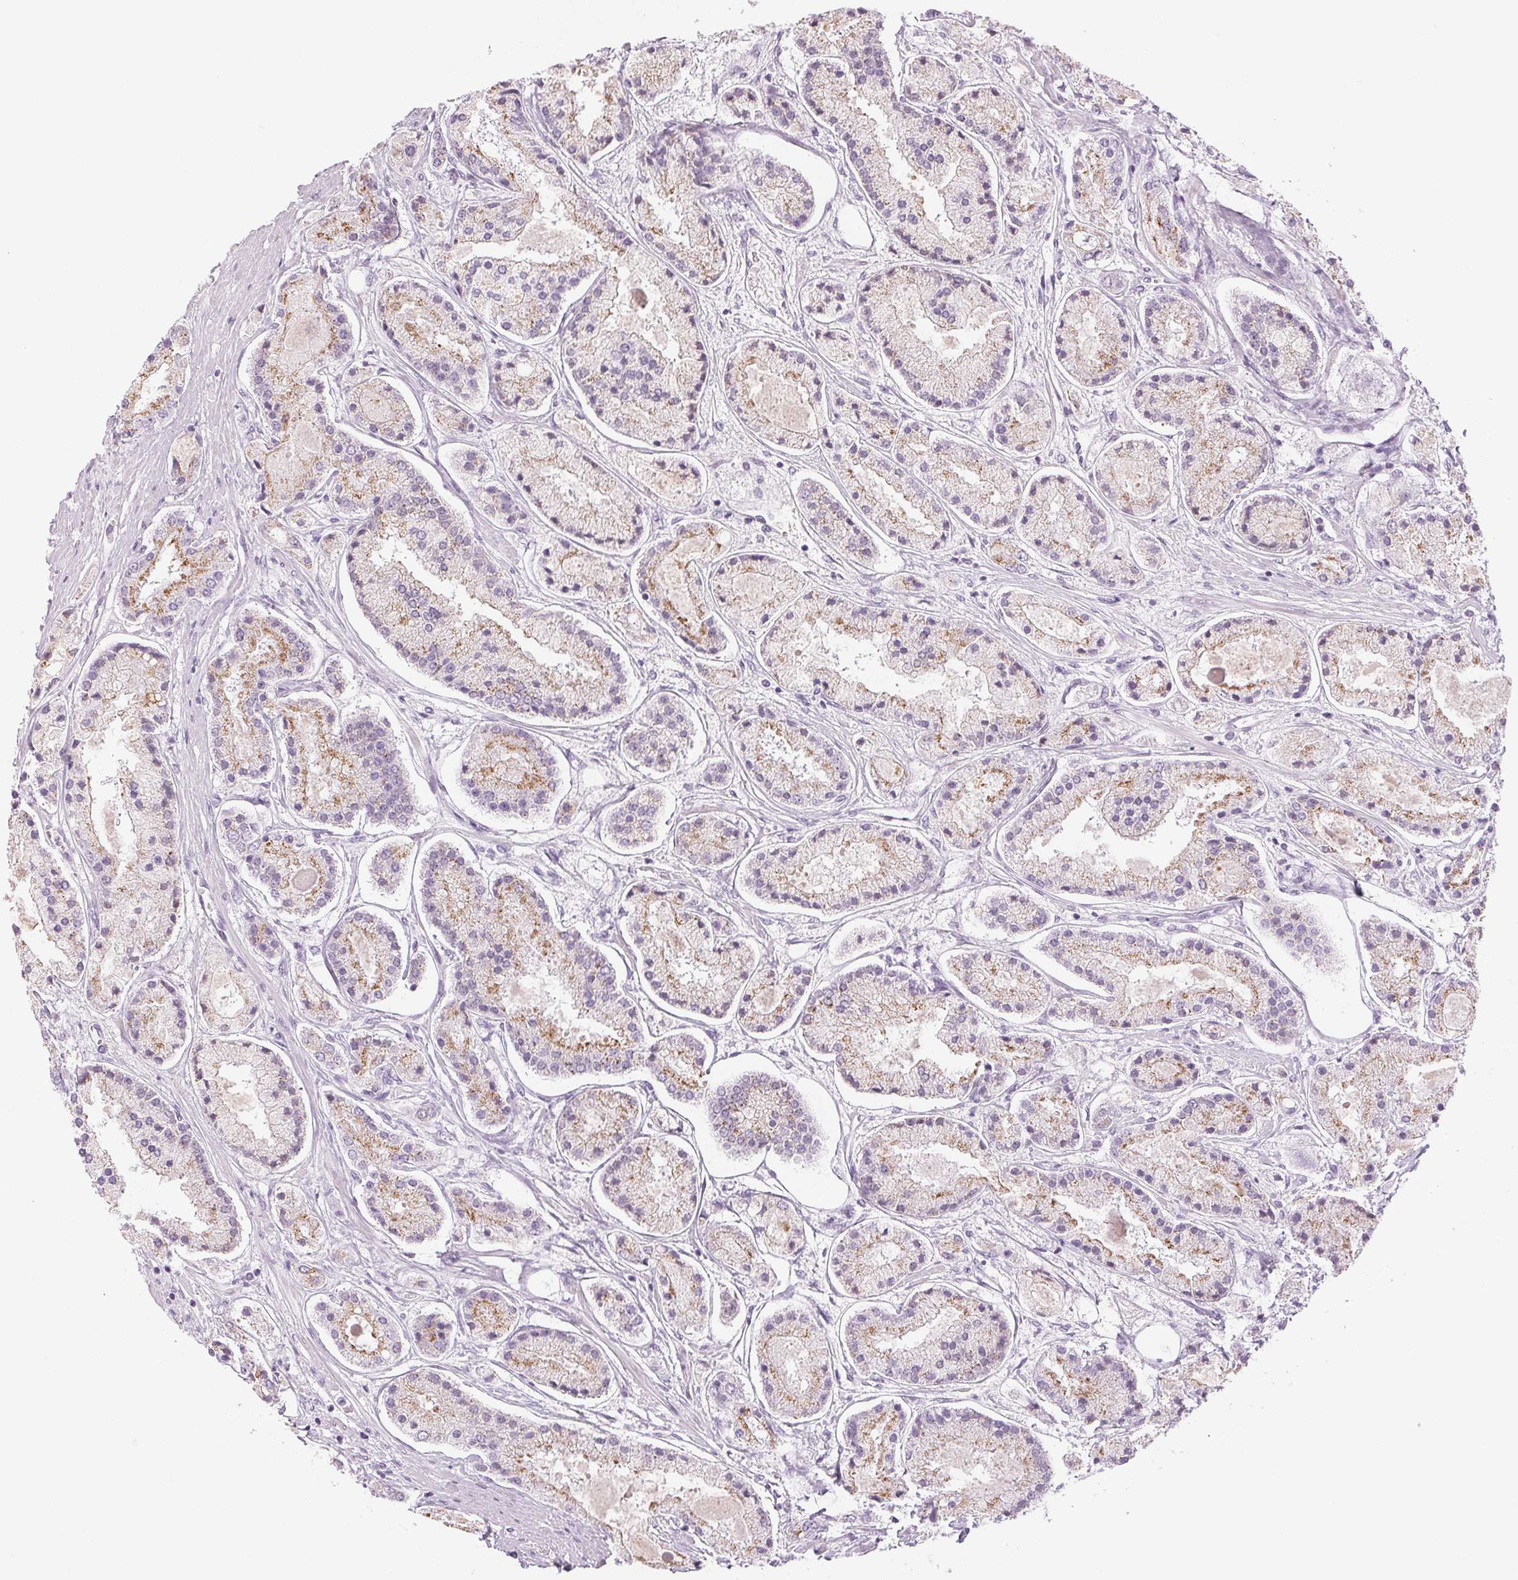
{"staining": {"intensity": "moderate", "quantity": "25%-75%", "location": "cytoplasmic/membranous"}, "tissue": "prostate cancer", "cell_type": "Tumor cells", "image_type": "cancer", "snomed": [{"axis": "morphology", "description": "Adenocarcinoma, High grade"}, {"axis": "topography", "description": "Prostate"}], "caption": "Immunohistochemical staining of human prostate adenocarcinoma (high-grade) shows moderate cytoplasmic/membranous protein staining in approximately 25%-75% of tumor cells.", "gene": "EHHADH", "patient": {"sex": "male", "age": 67}}